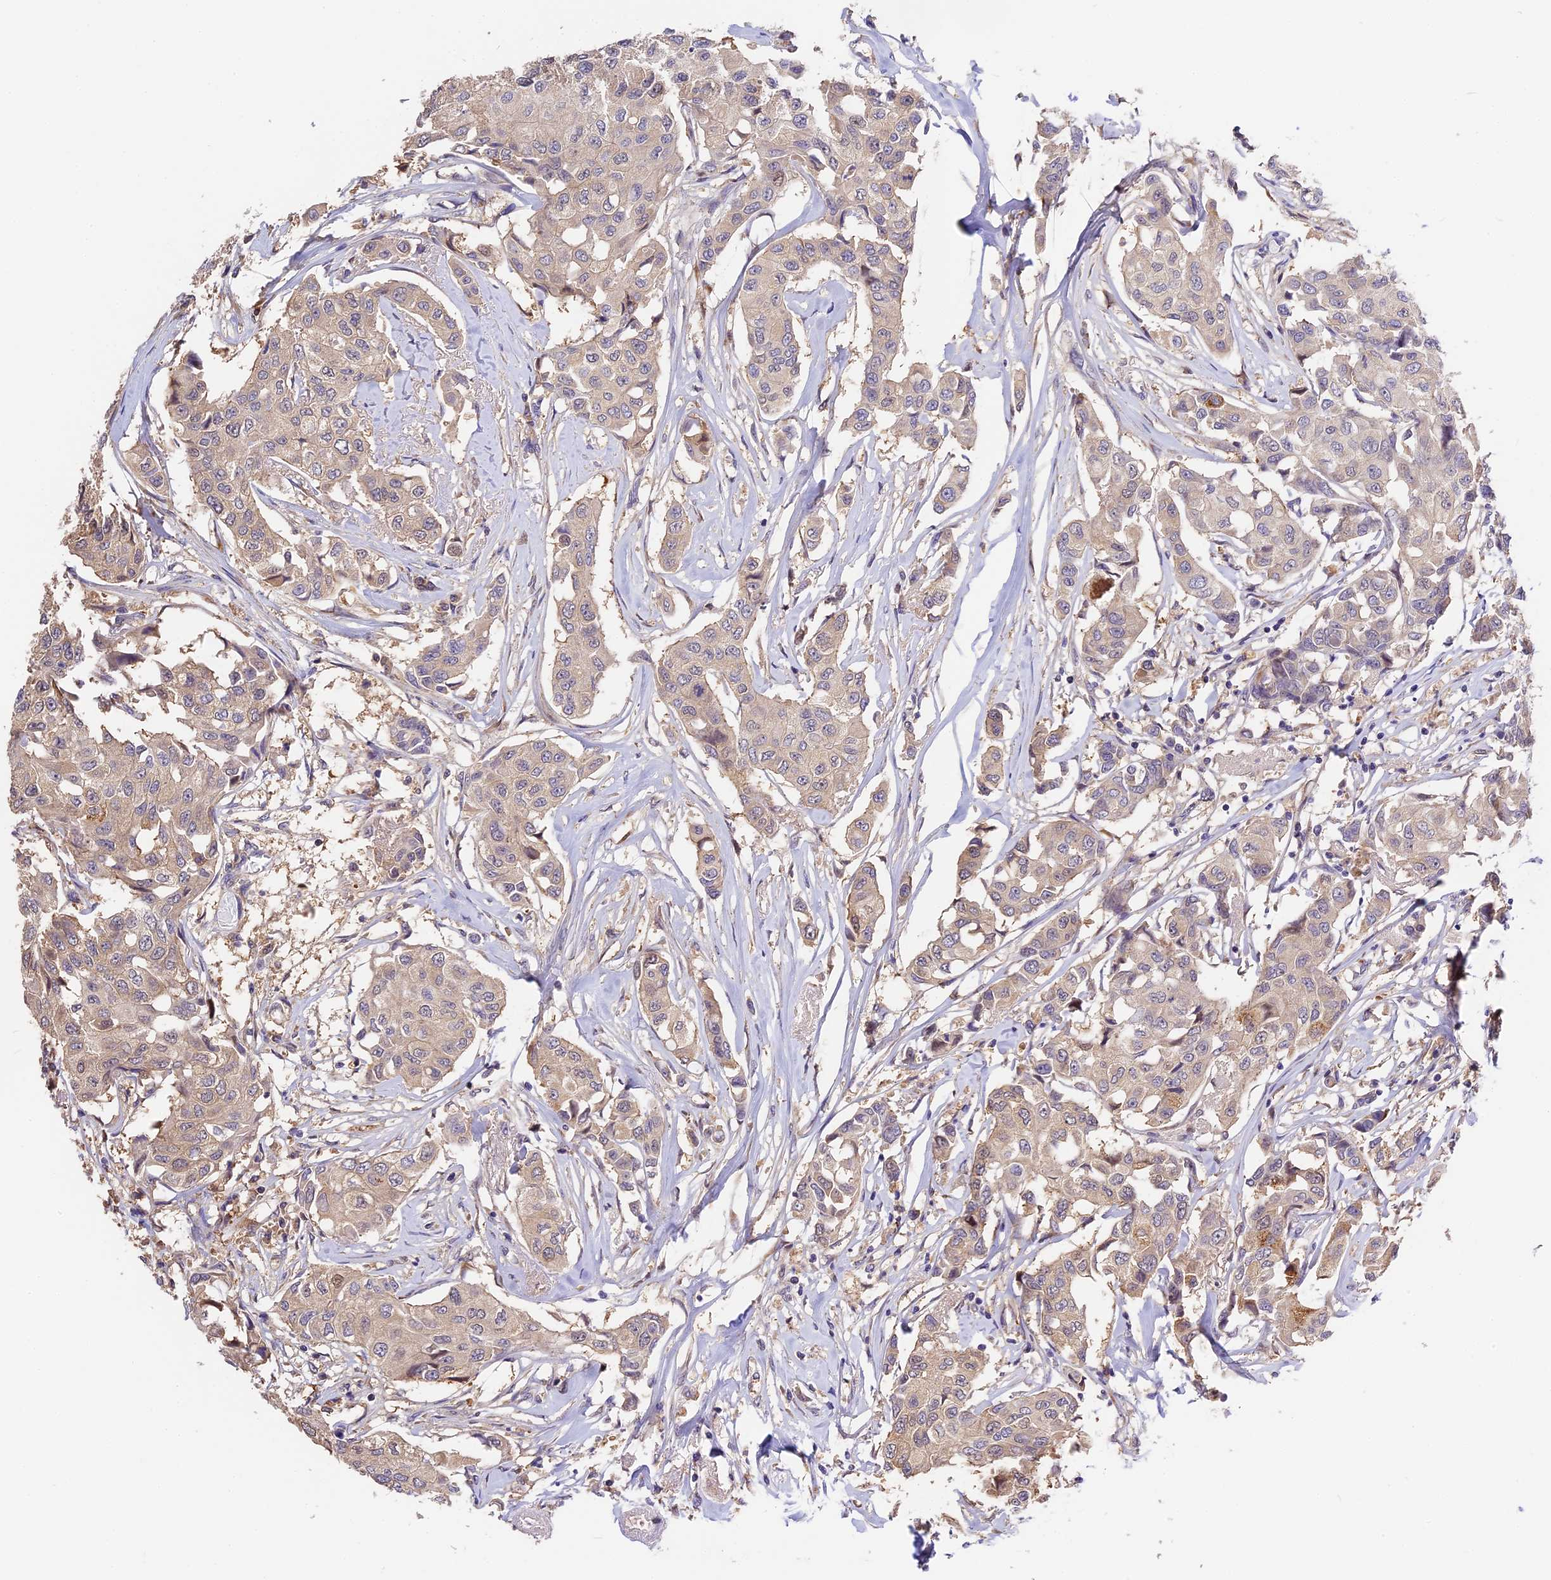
{"staining": {"intensity": "weak", "quantity": "25%-75%", "location": "cytoplasmic/membranous"}, "tissue": "breast cancer", "cell_type": "Tumor cells", "image_type": "cancer", "snomed": [{"axis": "morphology", "description": "Duct carcinoma"}, {"axis": "topography", "description": "Breast"}], "caption": "Weak cytoplasmic/membranous protein staining is identified in approximately 25%-75% of tumor cells in invasive ductal carcinoma (breast).", "gene": "BSCL2", "patient": {"sex": "female", "age": 80}}